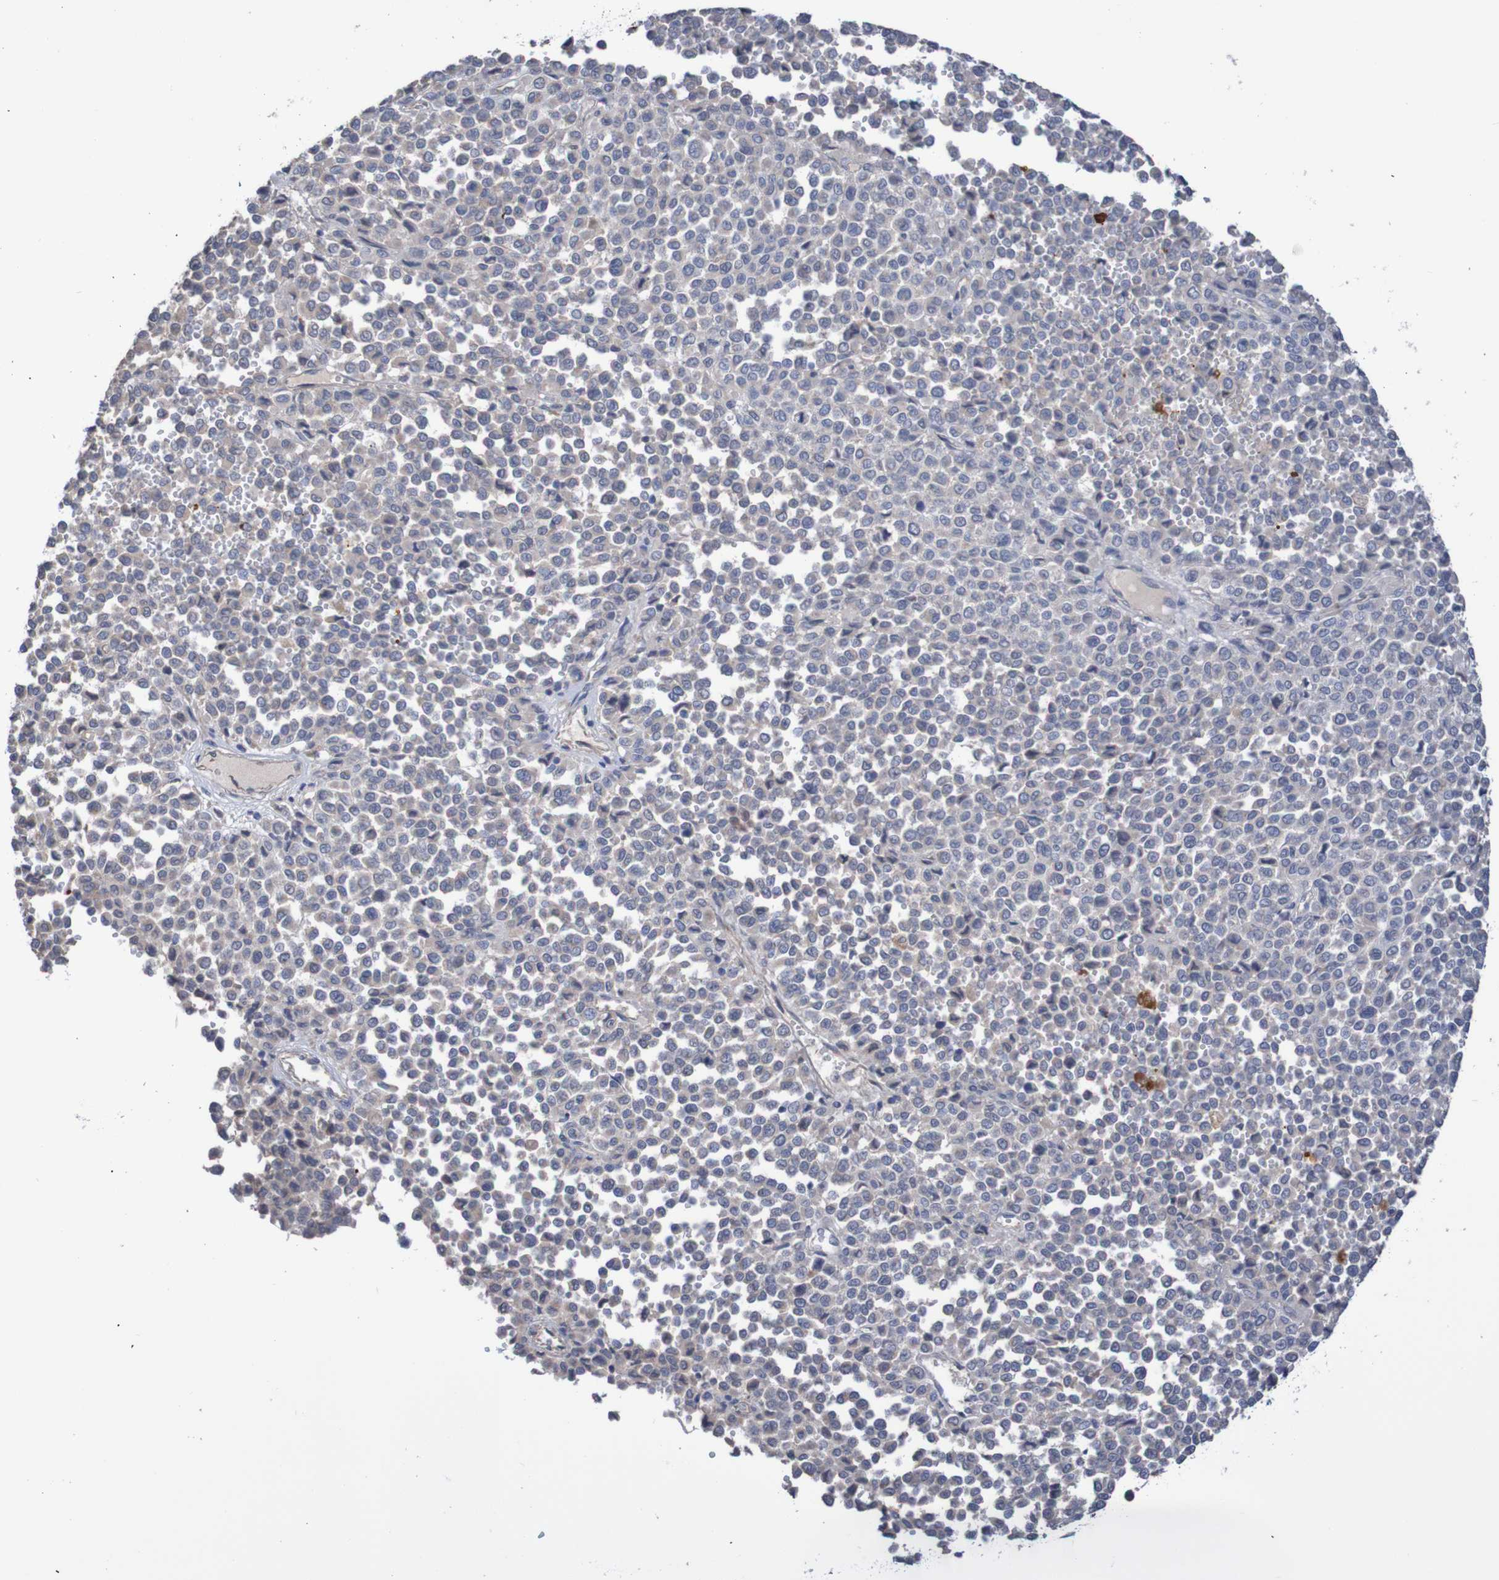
{"staining": {"intensity": "negative", "quantity": "none", "location": "none"}, "tissue": "melanoma", "cell_type": "Tumor cells", "image_type": "cancer", "snomed": [{"axis": "morphology", "description": "Malignant melanoma, Metastatic site"}, {"axis": "topography", "description": "Pancreas"}], "caption": "Immunohistochemistry photomicrograph of neoplastic tissue: malignant melanoma (metastatic site) stained with DAB reveals no significant protein staining in tumor cells. Brightfield microscopy of immunohistochemistry stained with DAB (brown) and hematoxylin (blue), captured at high magnification.", "gene": "PHYH", "patient": {"sex": "female", "age": 30}}